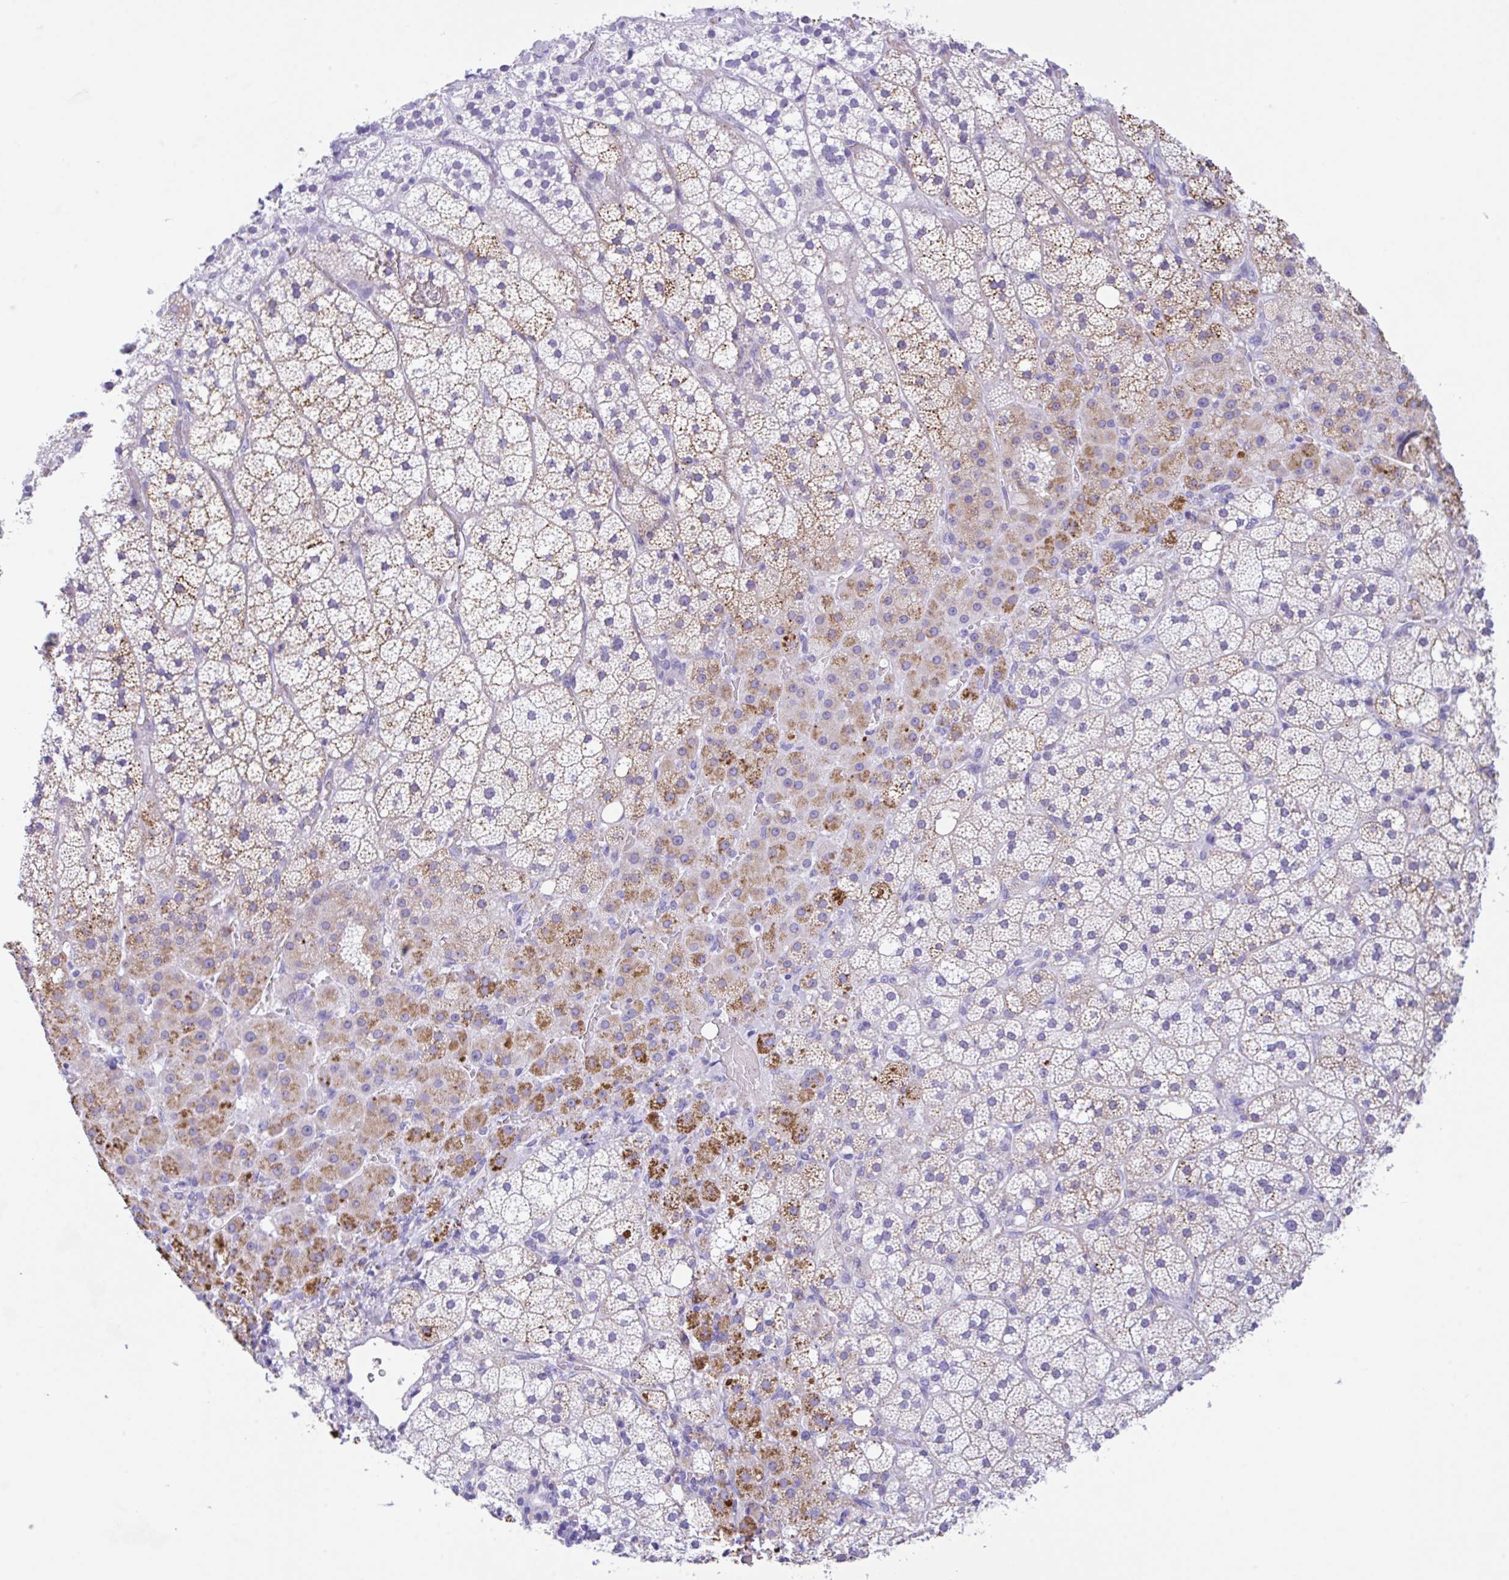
{"staining": {"intensity": "moderate", "quantity": "25%-75%", "location": "cytoplasmic/membranous"}, "tissue": "adrenal gland", "cell_type": "Glandular cells", "image_type": "normal", "snomed": [{"axis": "morphology", "description": "Normal tissue, NOS"}, {"axis": "topography", "description": "Adrenal gland"}], "caption": "Benign adrenal gland exhibits moderate cytoplasmic/membranous expression in about 25%-75% of glandular cells (Stains: DAB in brown, nuclei in blue, Microscopy: brightfield microscopy at high magnification)..", "gene": "NDUFAF8", "patient": {"sex": "male", "age": 53}}